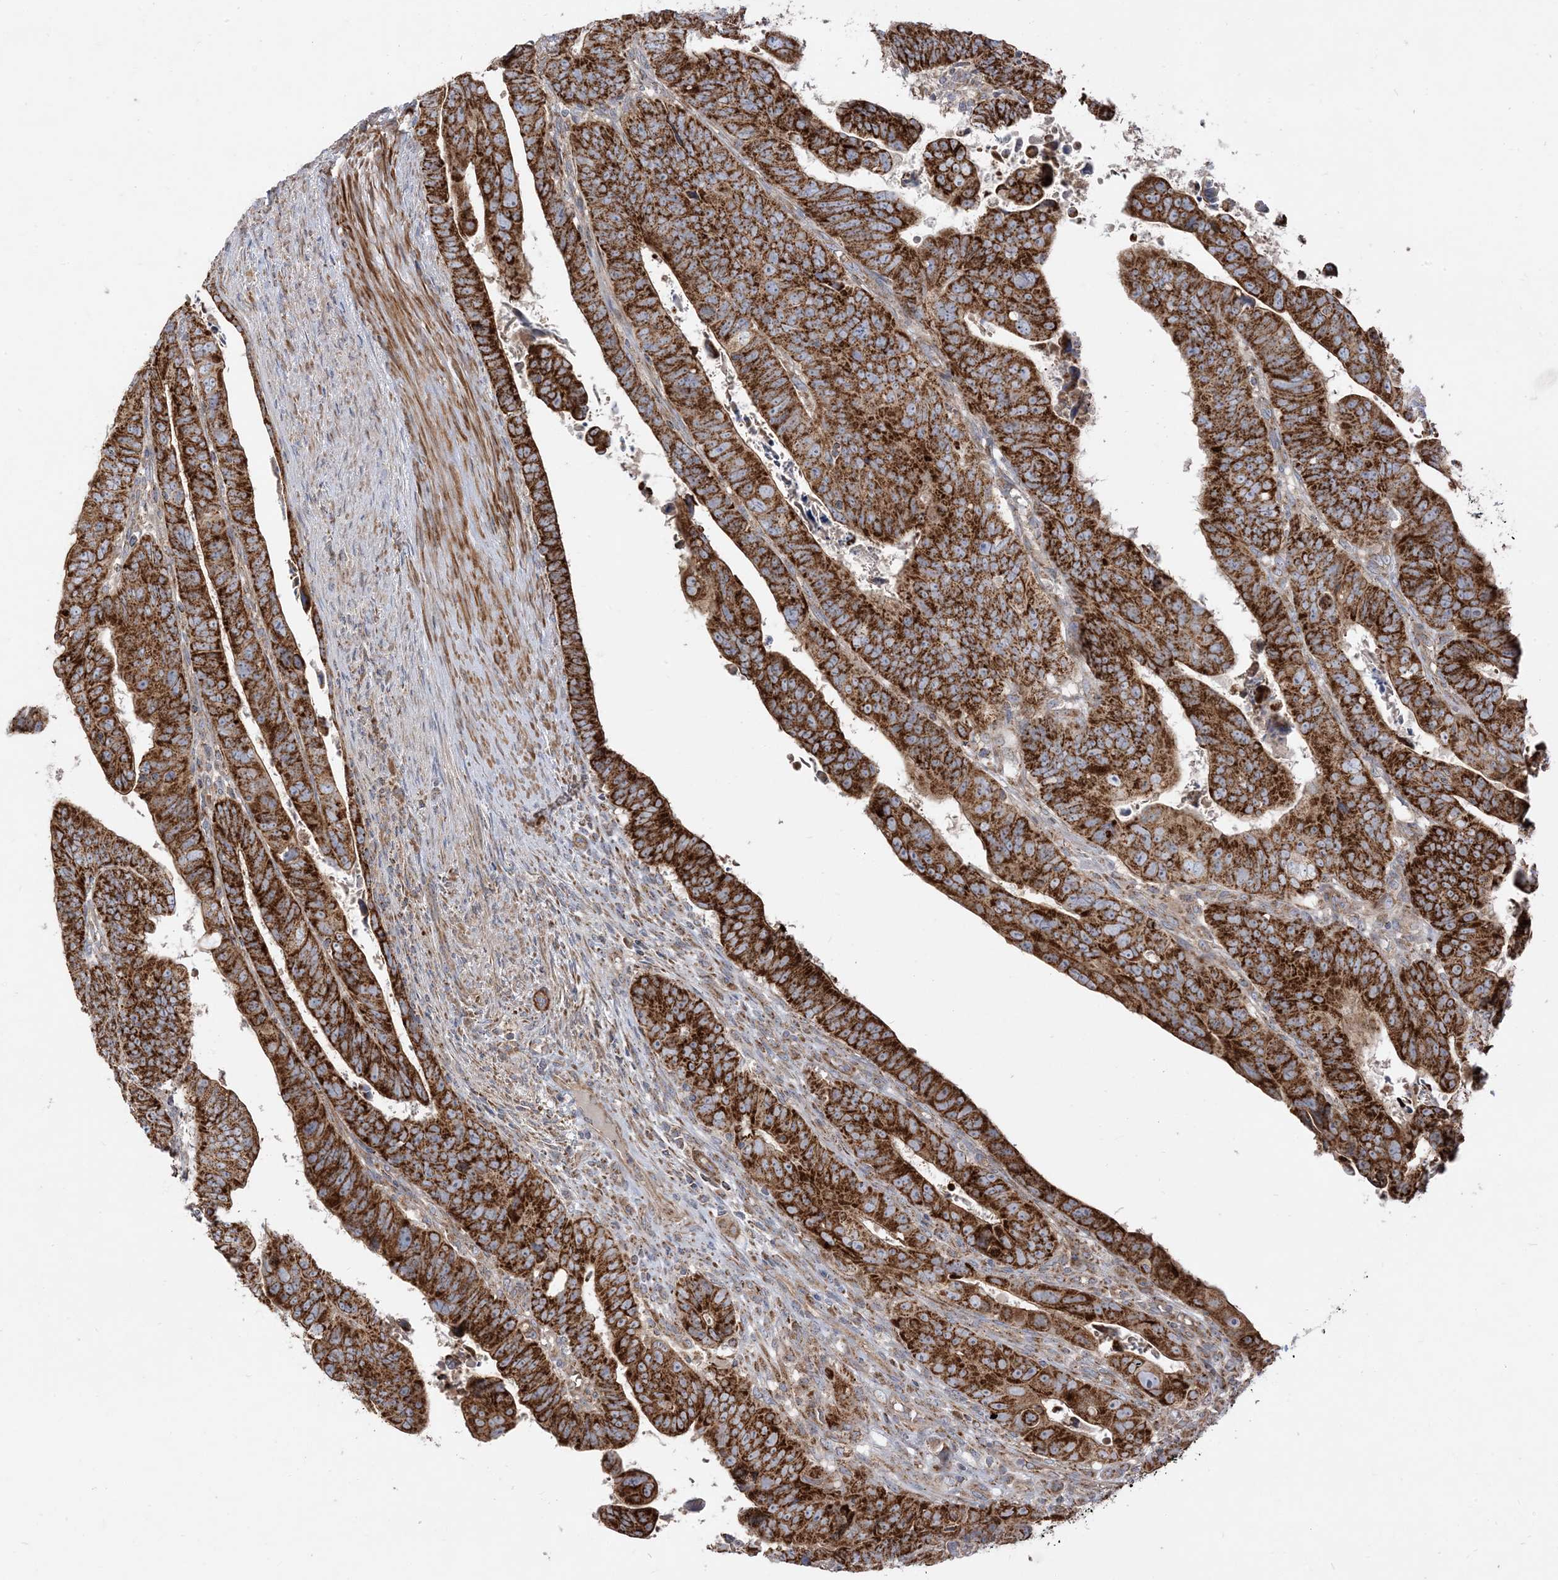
{"staining": {"intensity": "strong", "quantity": ">75%", "location": "cytoplasmic/membranous"}, "tissue": "colorectal cancer", "cell_type": "Tumor cells", "image_type": "cancer", "snomed": [{"axis": "morphology", "description": "Normal tissue, NOS"}, {"axis": "morphology", "description": "Adenocarcinoma, NOS"}, {"axis": "topography", "description": "Rectum"}], "caption": "Protein staining of colorectal cancer tissue demonstrates strong cytoplasmic/membranous positivity in about >75% of tumor cells.", "gene": "AARS2", "patient": {"sex": "female", "age": 65}}